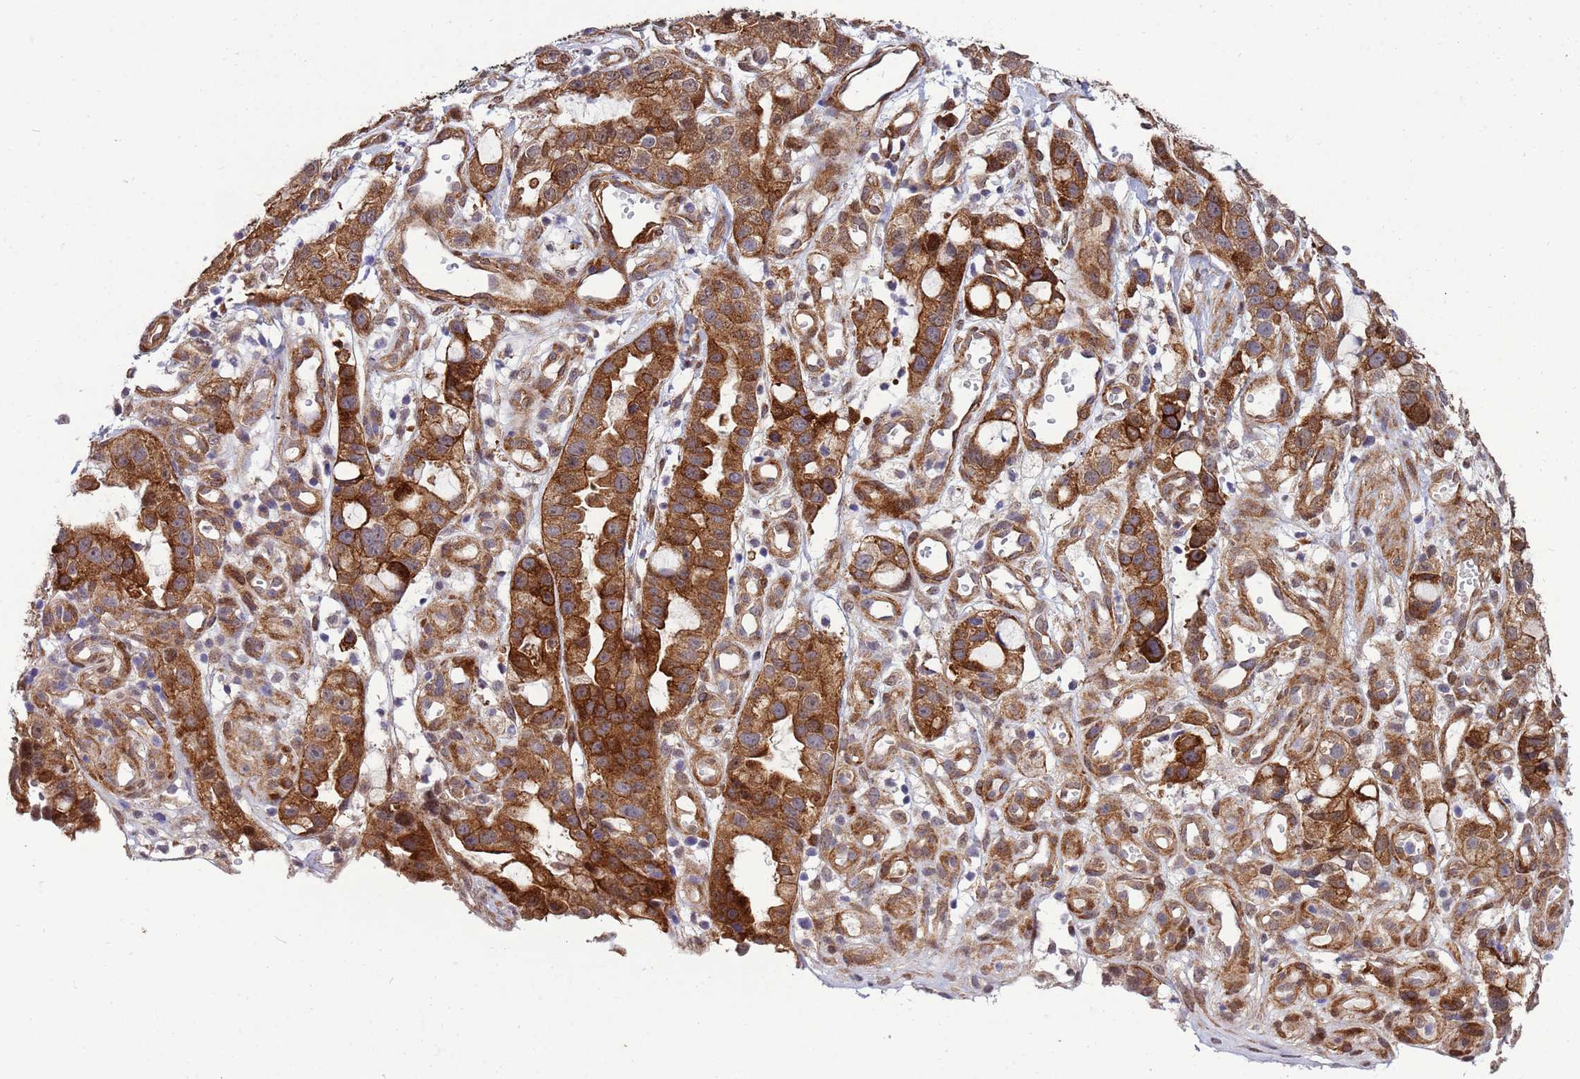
{"staining": {"intensity": "strong", "quantity": ">75%", "location": "cytoplasmic/membranous"}, "tissue": "stomach cancer", "cell_type": "Tumor cells", "image_type": "cancer", "snomed": [{"axis": "morphology", "description": "Adenocarcinoma, NOS"}, {"axis": "topography", "description": "Stomach"}], "caption": "Protein staining displays strong cytoplasmic/membranous expression in approximately >75% of tumor cells in stomach cancer (adenocarcinoma). Immunohistochemistry stains the protein in brown and the nuclei are stained blue.", "gene": "TRIP6", "patient": {"sex": "male", "age": 55}}